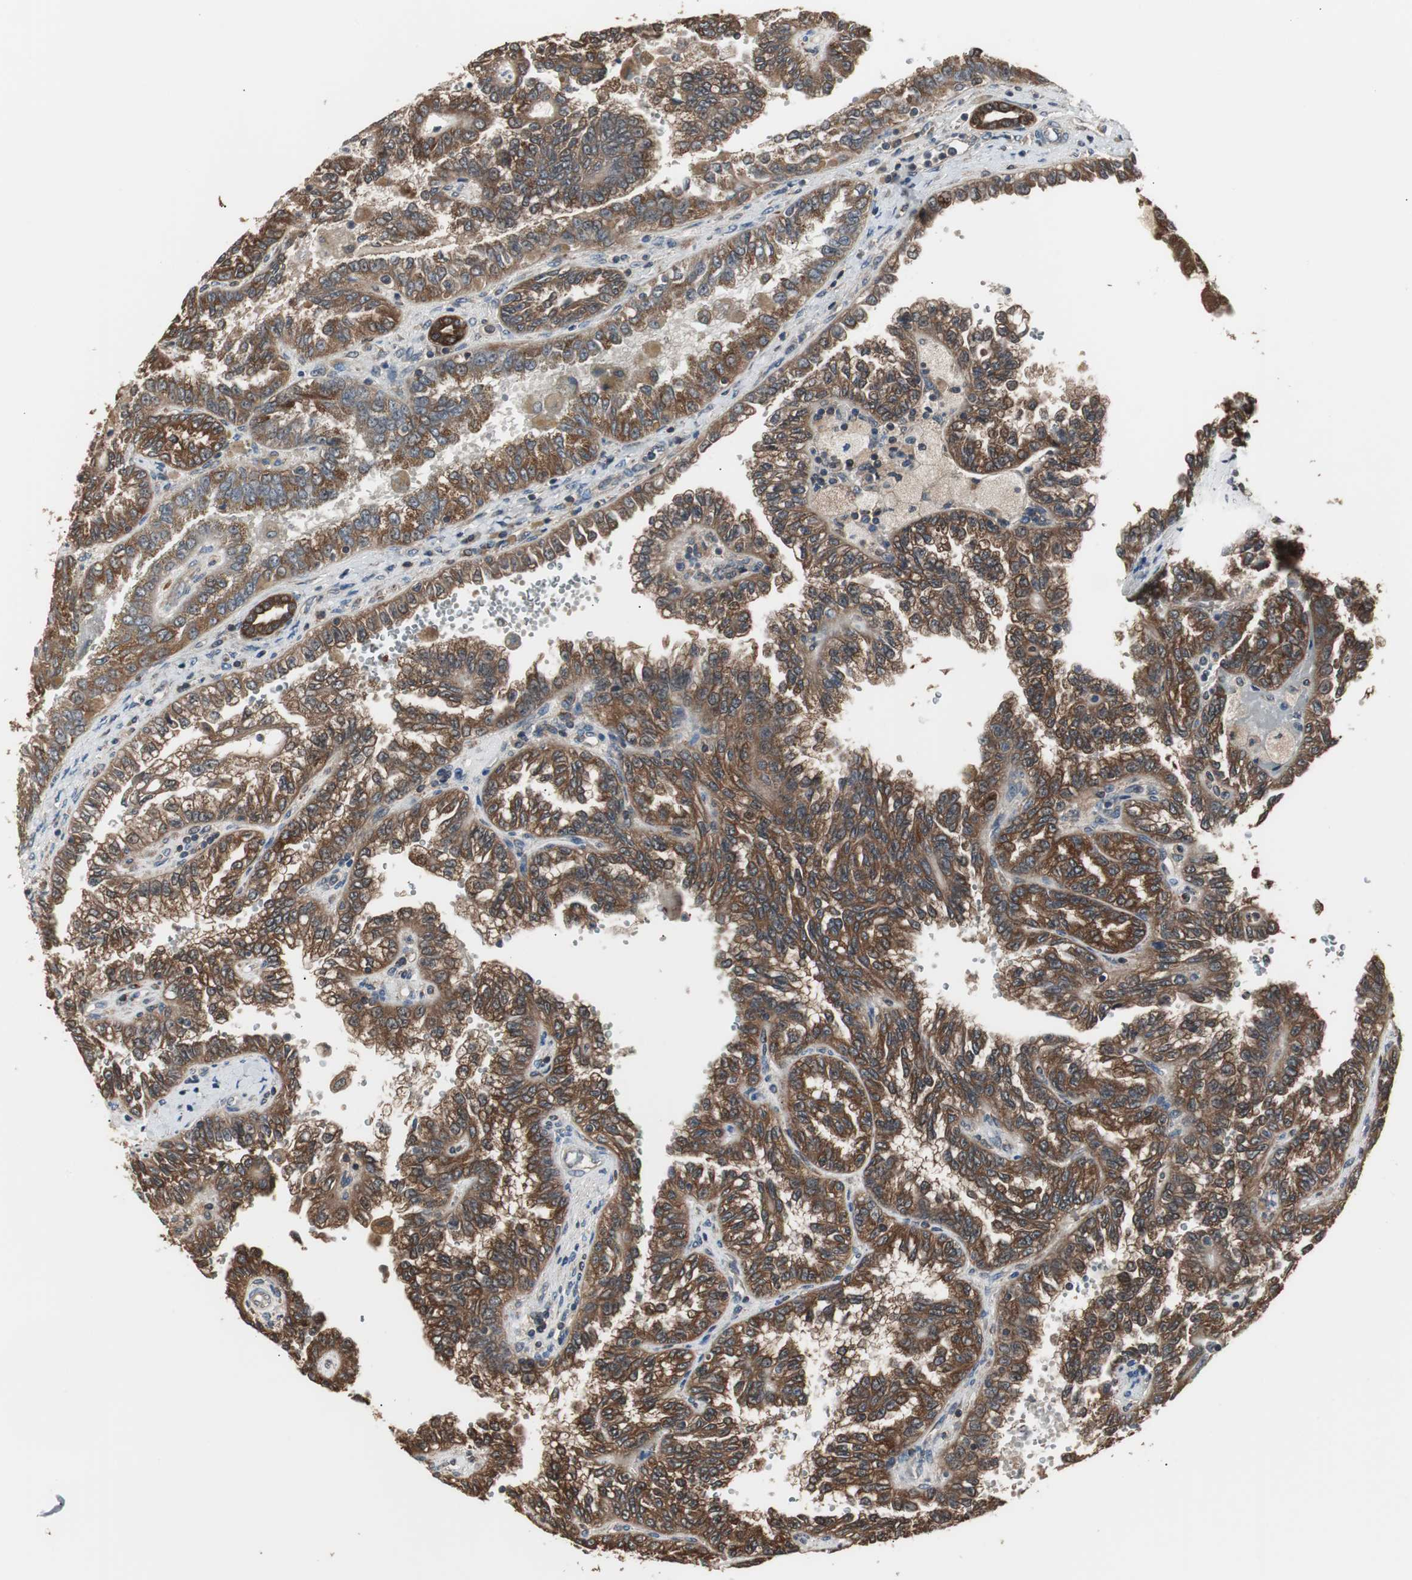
{"staining": {"intensity": "strong", "quantity": ">75%", "location": "cytoplasmic/membranous"}, "tissue": "renal cancer", "cell_type": "Tumor cells", "image_type": "cancer", "snomed": [{"axis": "morphology", "description": "Inflammation, NOS"}, {"axis": "morphology", "description": "Adenocarcinoma, NOS"}, {"axis": "topography", "description": "Kidney"}], "caption": "Protein expression analysis of adenocarcinoma (renal) shows strong cytoplasmic/membranous staining in about >75% of tumor cells.", "gene": "CAPNS1", "patient": {"sex": "male", "age": 68}}